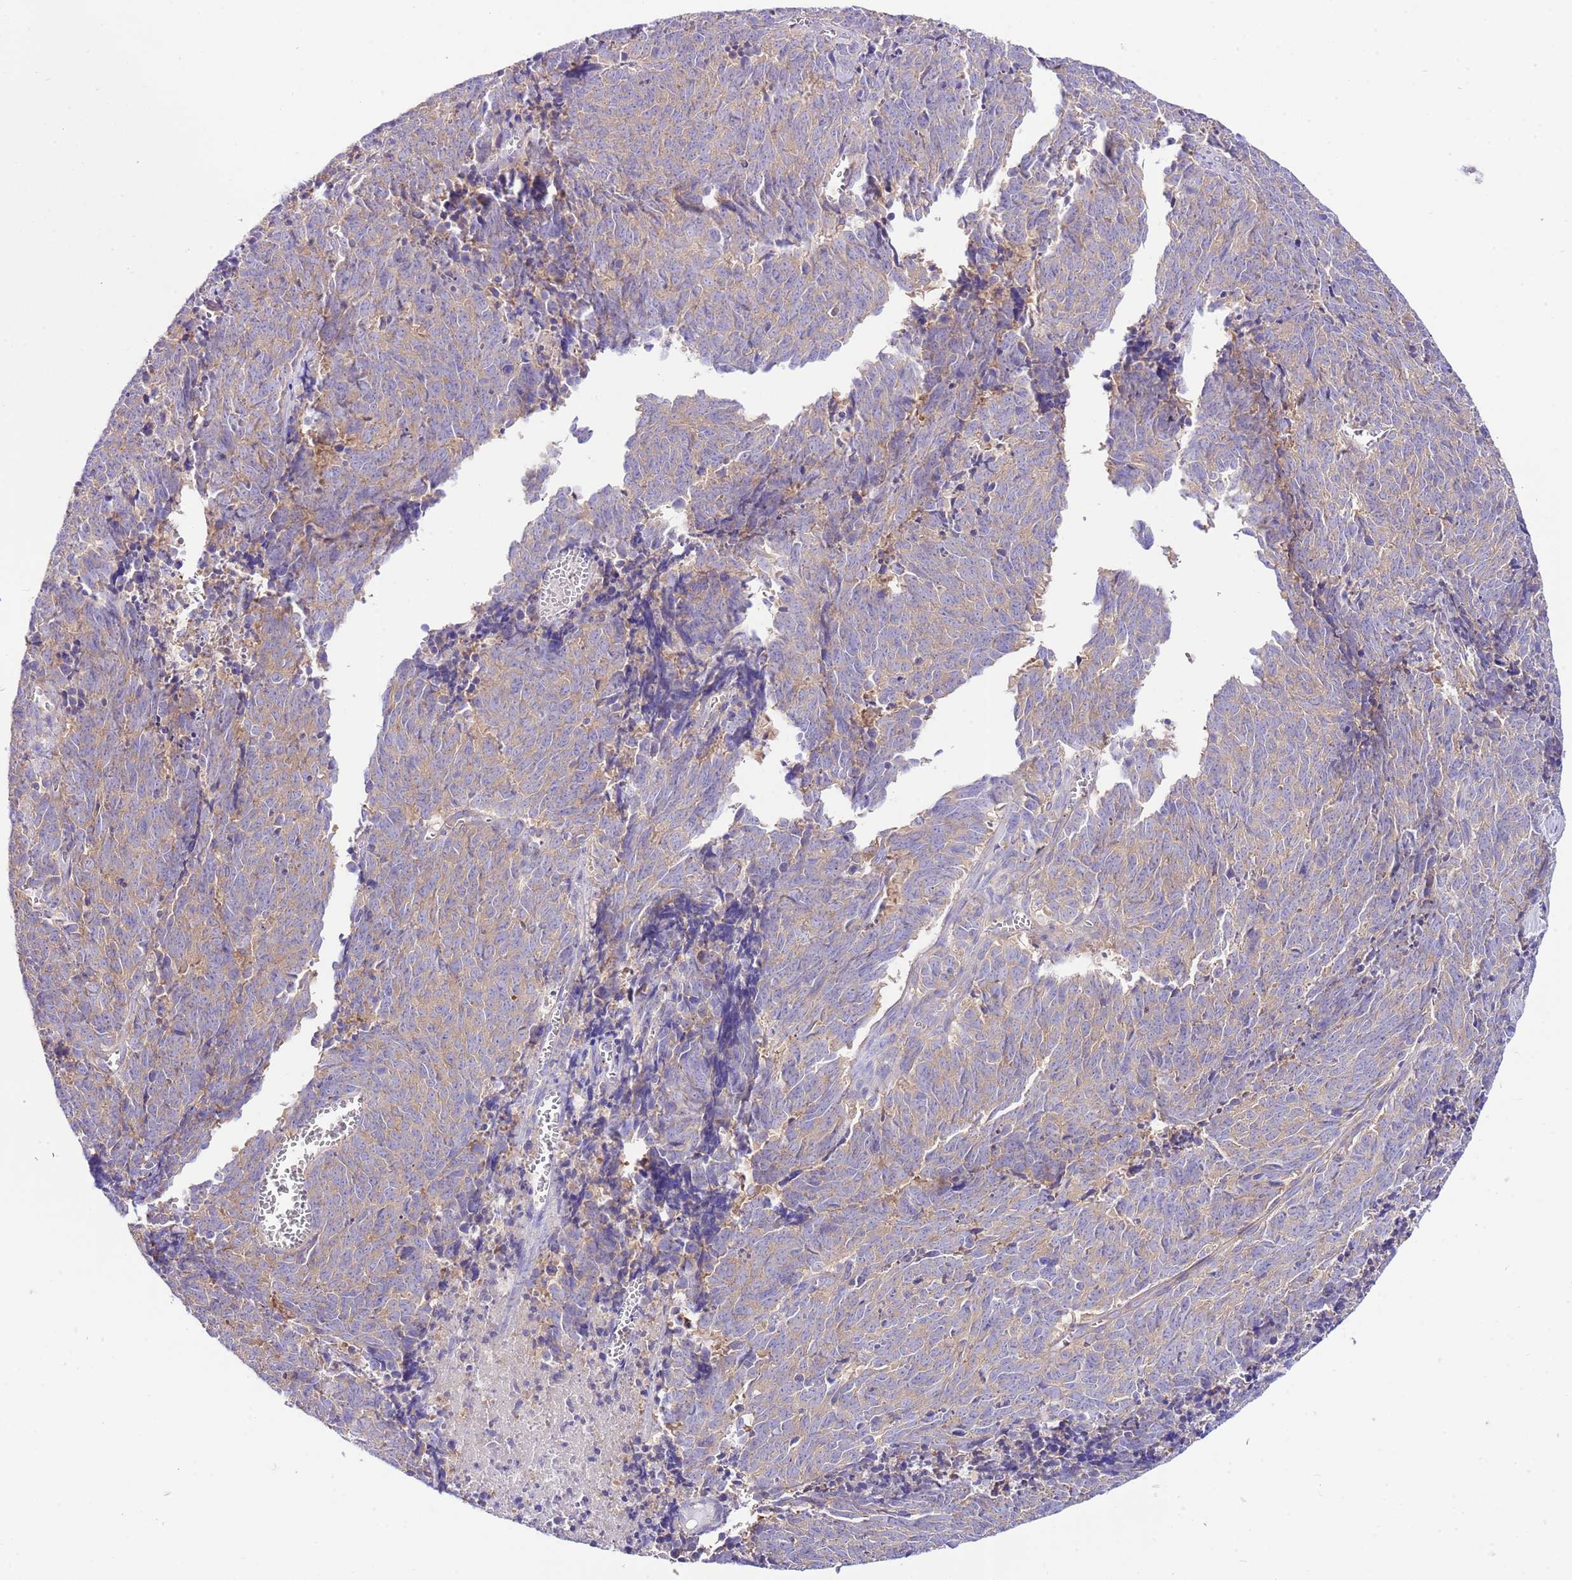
{"staining": {"intensity": "weak", "quantity": ">75%", "location": "cytoplasmic/membranous"}, "tissue": "cervical cancer", "cell_type": "Tumor cells", "image_type": "cancer", "snomed": [{"axis": "morphology", "description": "Squamous cell carcinoma, NOS"}, {"axis": "topography", "description": "Cervix"}], "caption": "Cervical squamous cell carcinoma stained for a protein displays weak cytoplasmic/membranous positivity in tumor cells.", "gene": "RPS10", "patient": {"sex": "female", "age": 29}}